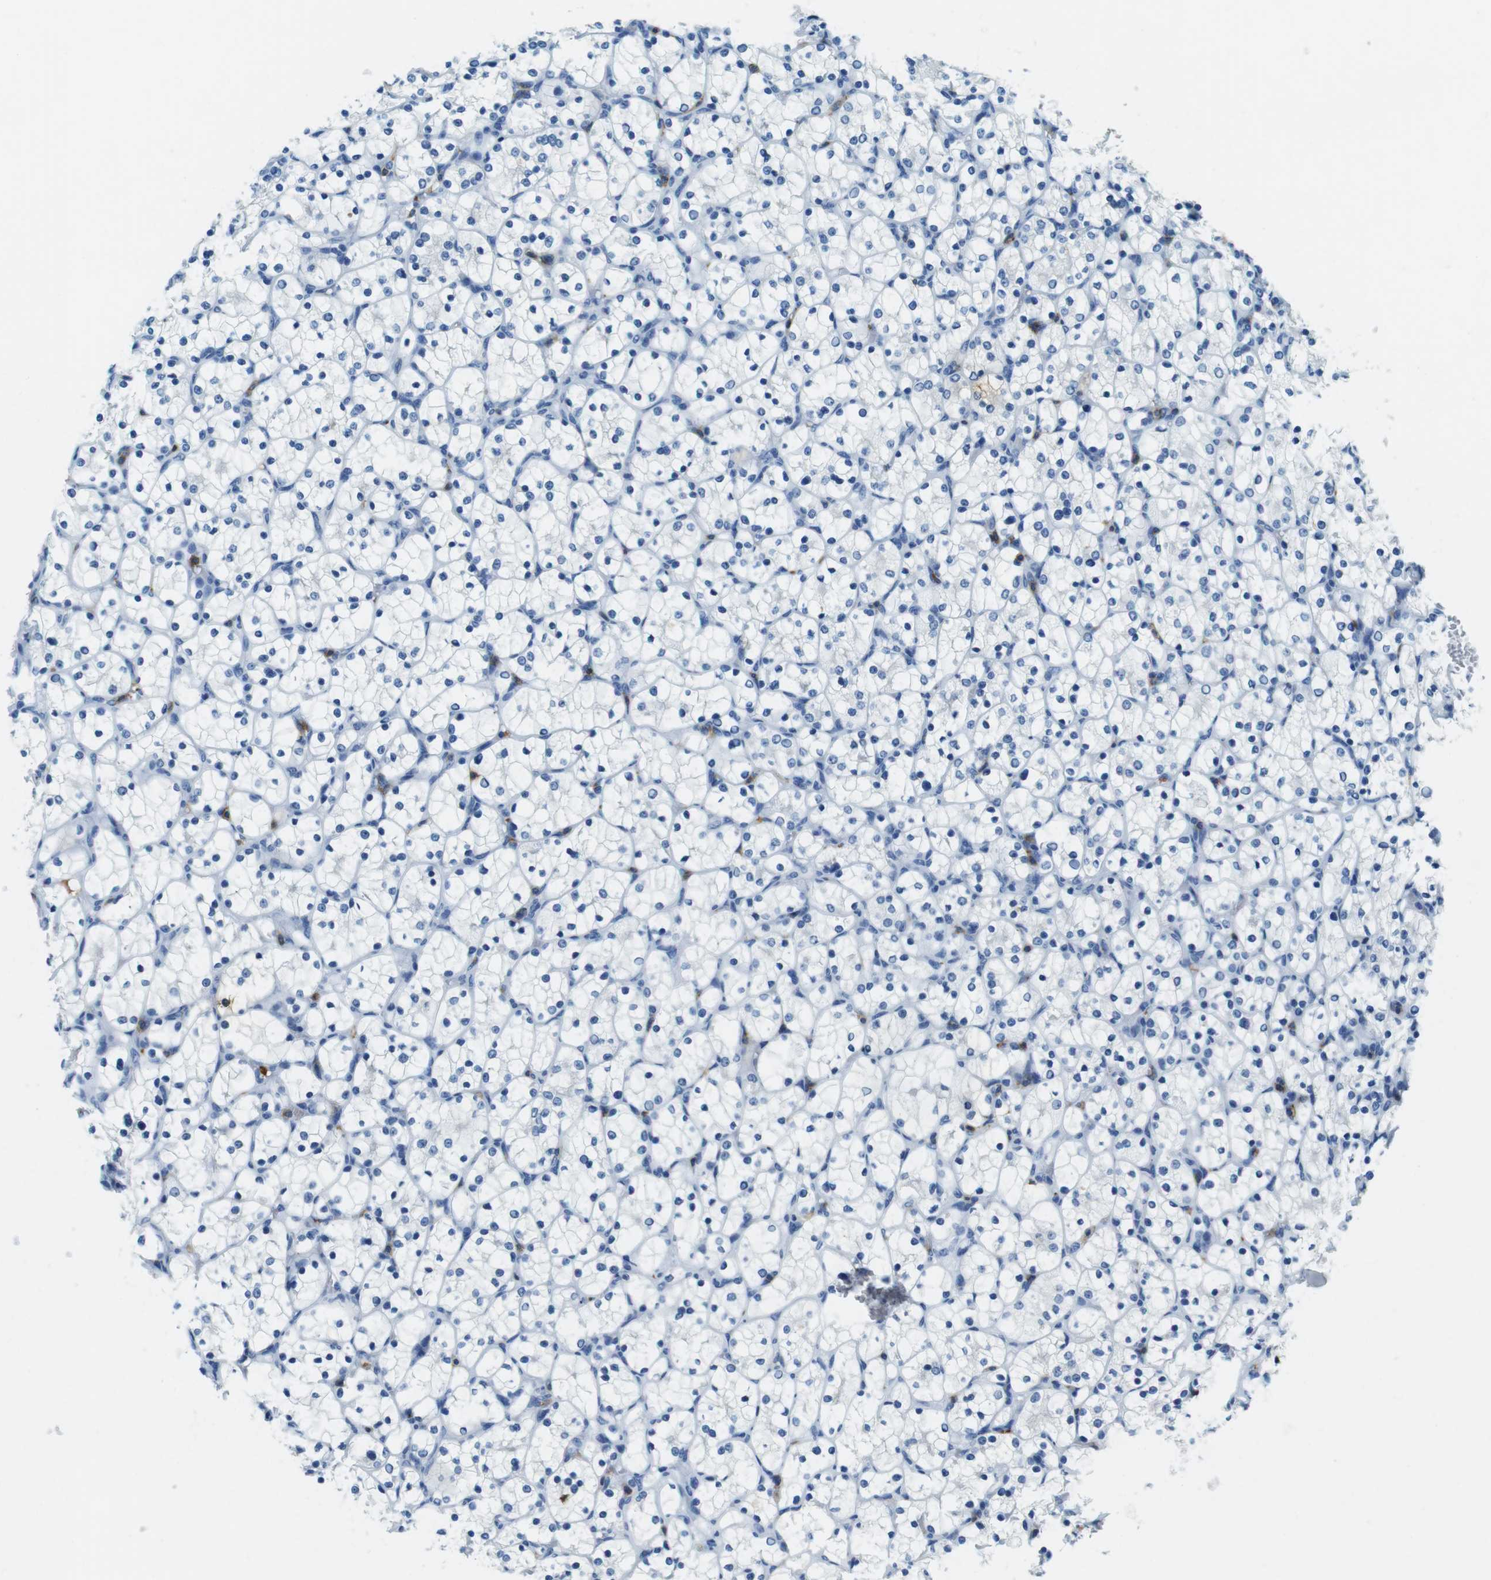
{"staining": {"intensity": "negative", "quantity": "none", "location": "none"}, "tissue": "renal cancer", "cell_type": "Tumor cells", "image_type": "cancer", "snomed": [{"axis": "morphology", "description": "Adenocarcinoma, NOS"}, {"axis": "topography", "description": "Kidney"}], "caption": "An image of human renal cancer (adenocarcinoma) is negative for staining in tumor cells.", "gene": "LAT", "patient": {"sex": "female", "age": 69}}